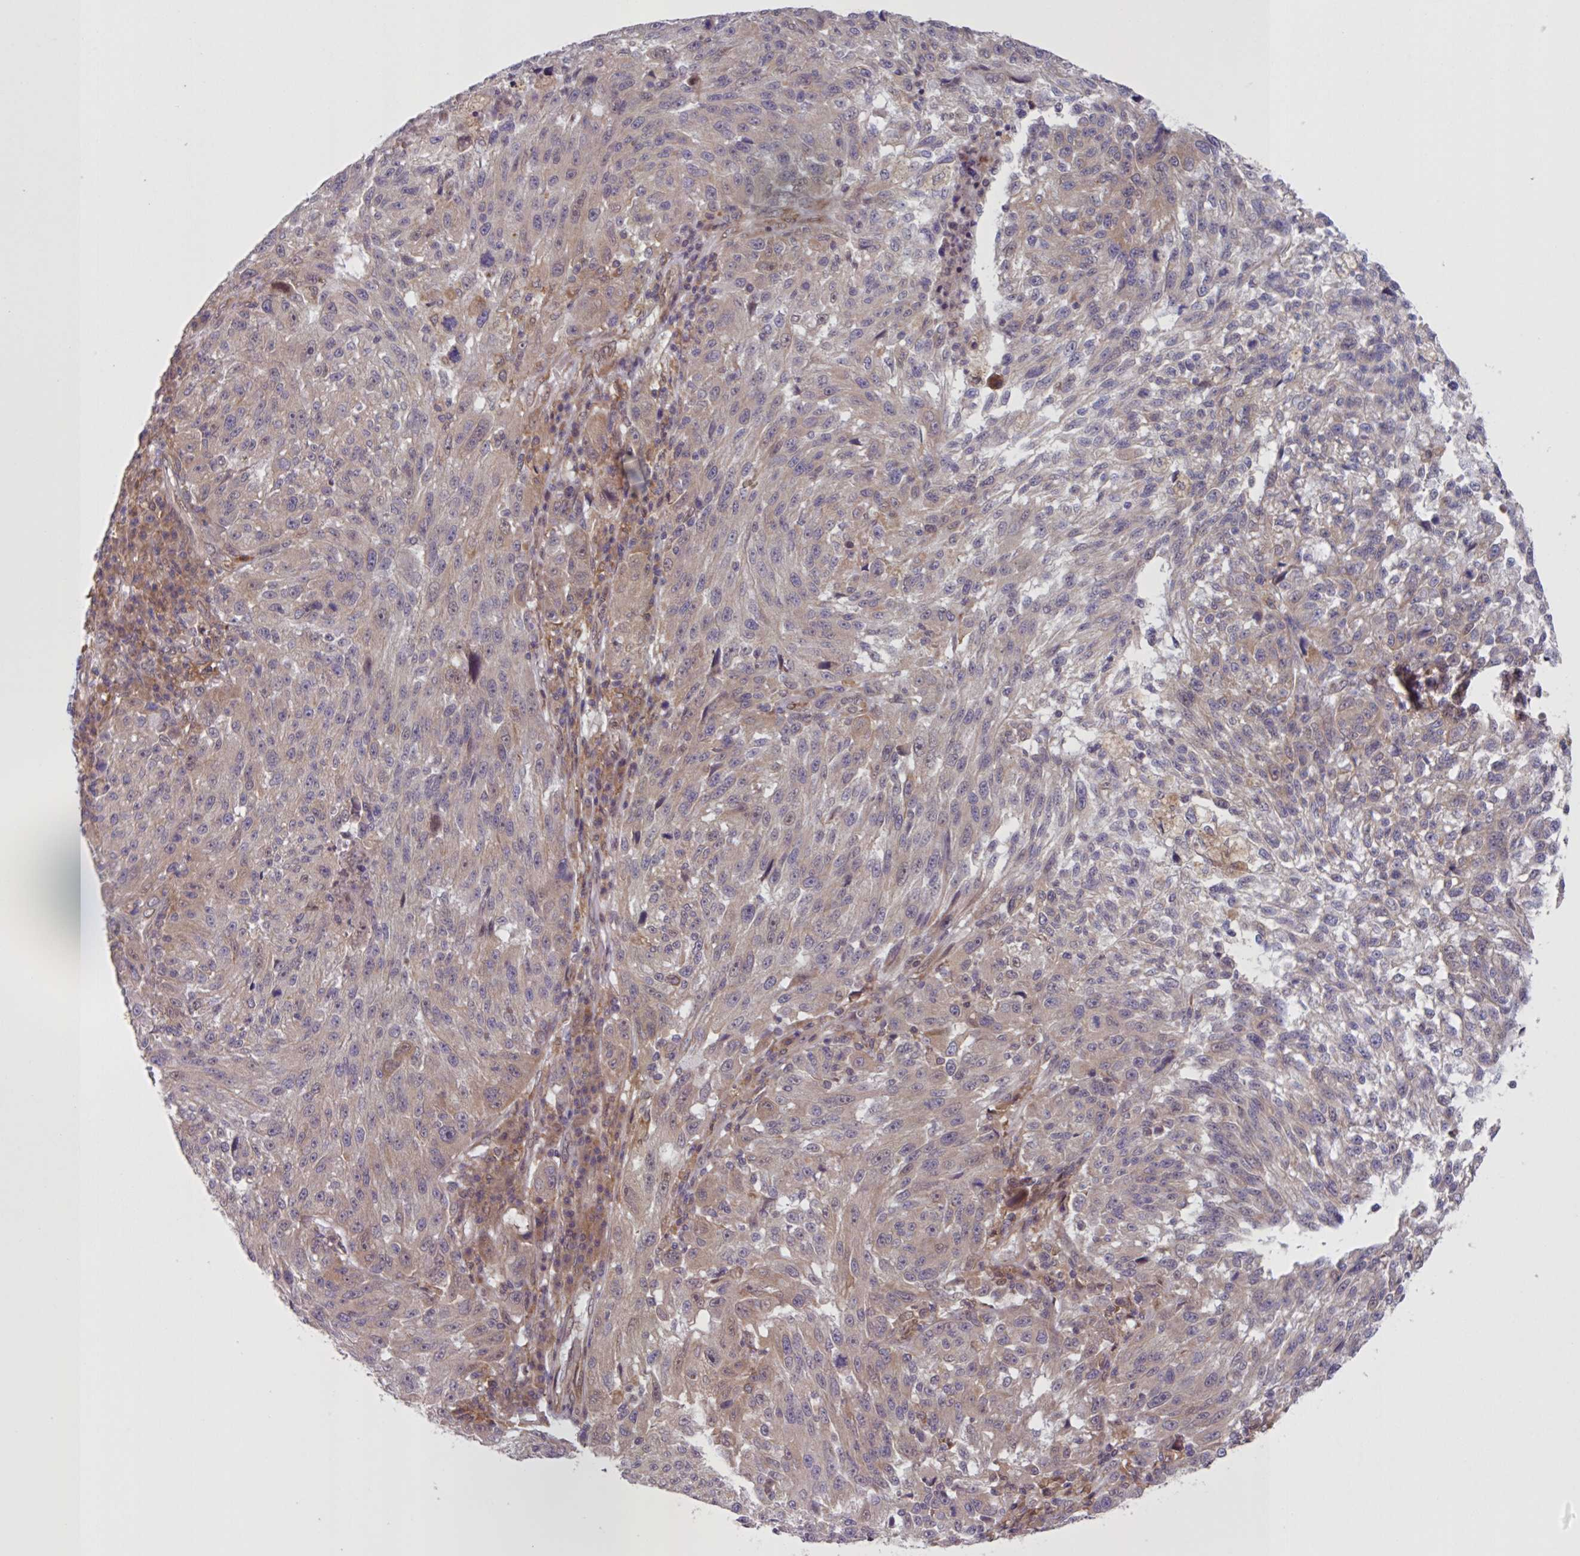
{"staining": {"intensity": "weak", "quantity": "25%-75%", "location": "cytoplasmic/membranous,nuclear"}, "tissue": "melanoma", "cell_type": "Tumor cells", "image_type": "cancer", "snomed": [{"axis": "morphology", "description": "Malignant melanoma, NOS"}, {"axis": "topography", "description": "Skin"}], "caption": "The immunohistochemical stain labels weak cytoplasmic/membranous and nuclear expression in tumor cells of malignant melanoma tissue.", "gene": "CAMLG", "patient": {"sex": "male", "age": 53}}